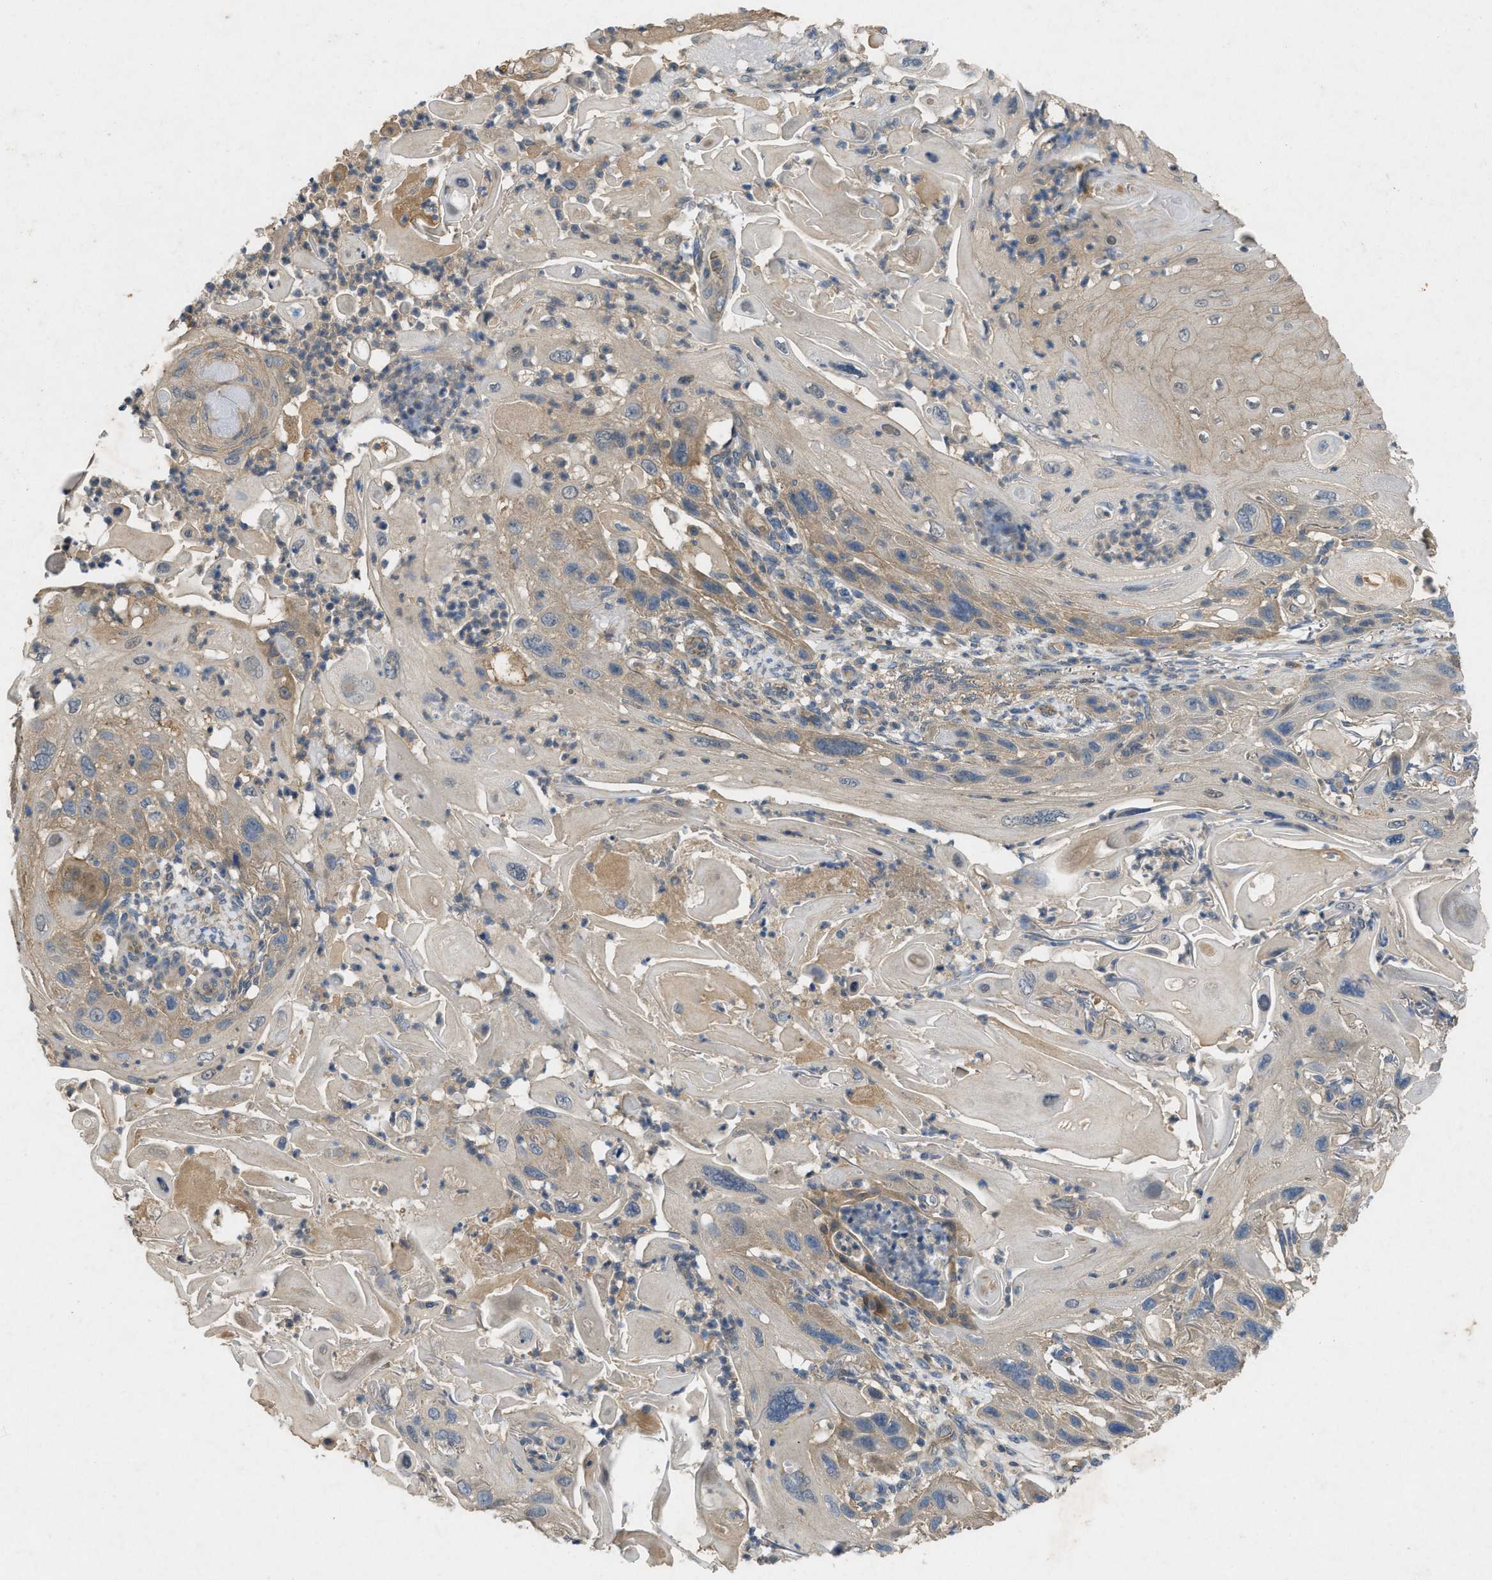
{"staining": {"intensity": "weak", "quantity": "<25%", "location": "cytoplasmic/membranous"}, "tissue": "skin cancer", "cell_type": "Tumor cells", "image_type": "cancer", "snomed": [{"axis": "morphology", "description": "Squamous cell carcinoma, NOS"}, {"axis": "topography", "description": "Skin"}], "caption": "Histopathology image shows no protein positivity in tumor cells of skin cancer (squamous cell carcinoma) tissue.", "gene": "PPP3CA", "patient": {"sex": "female", "age": 77}}